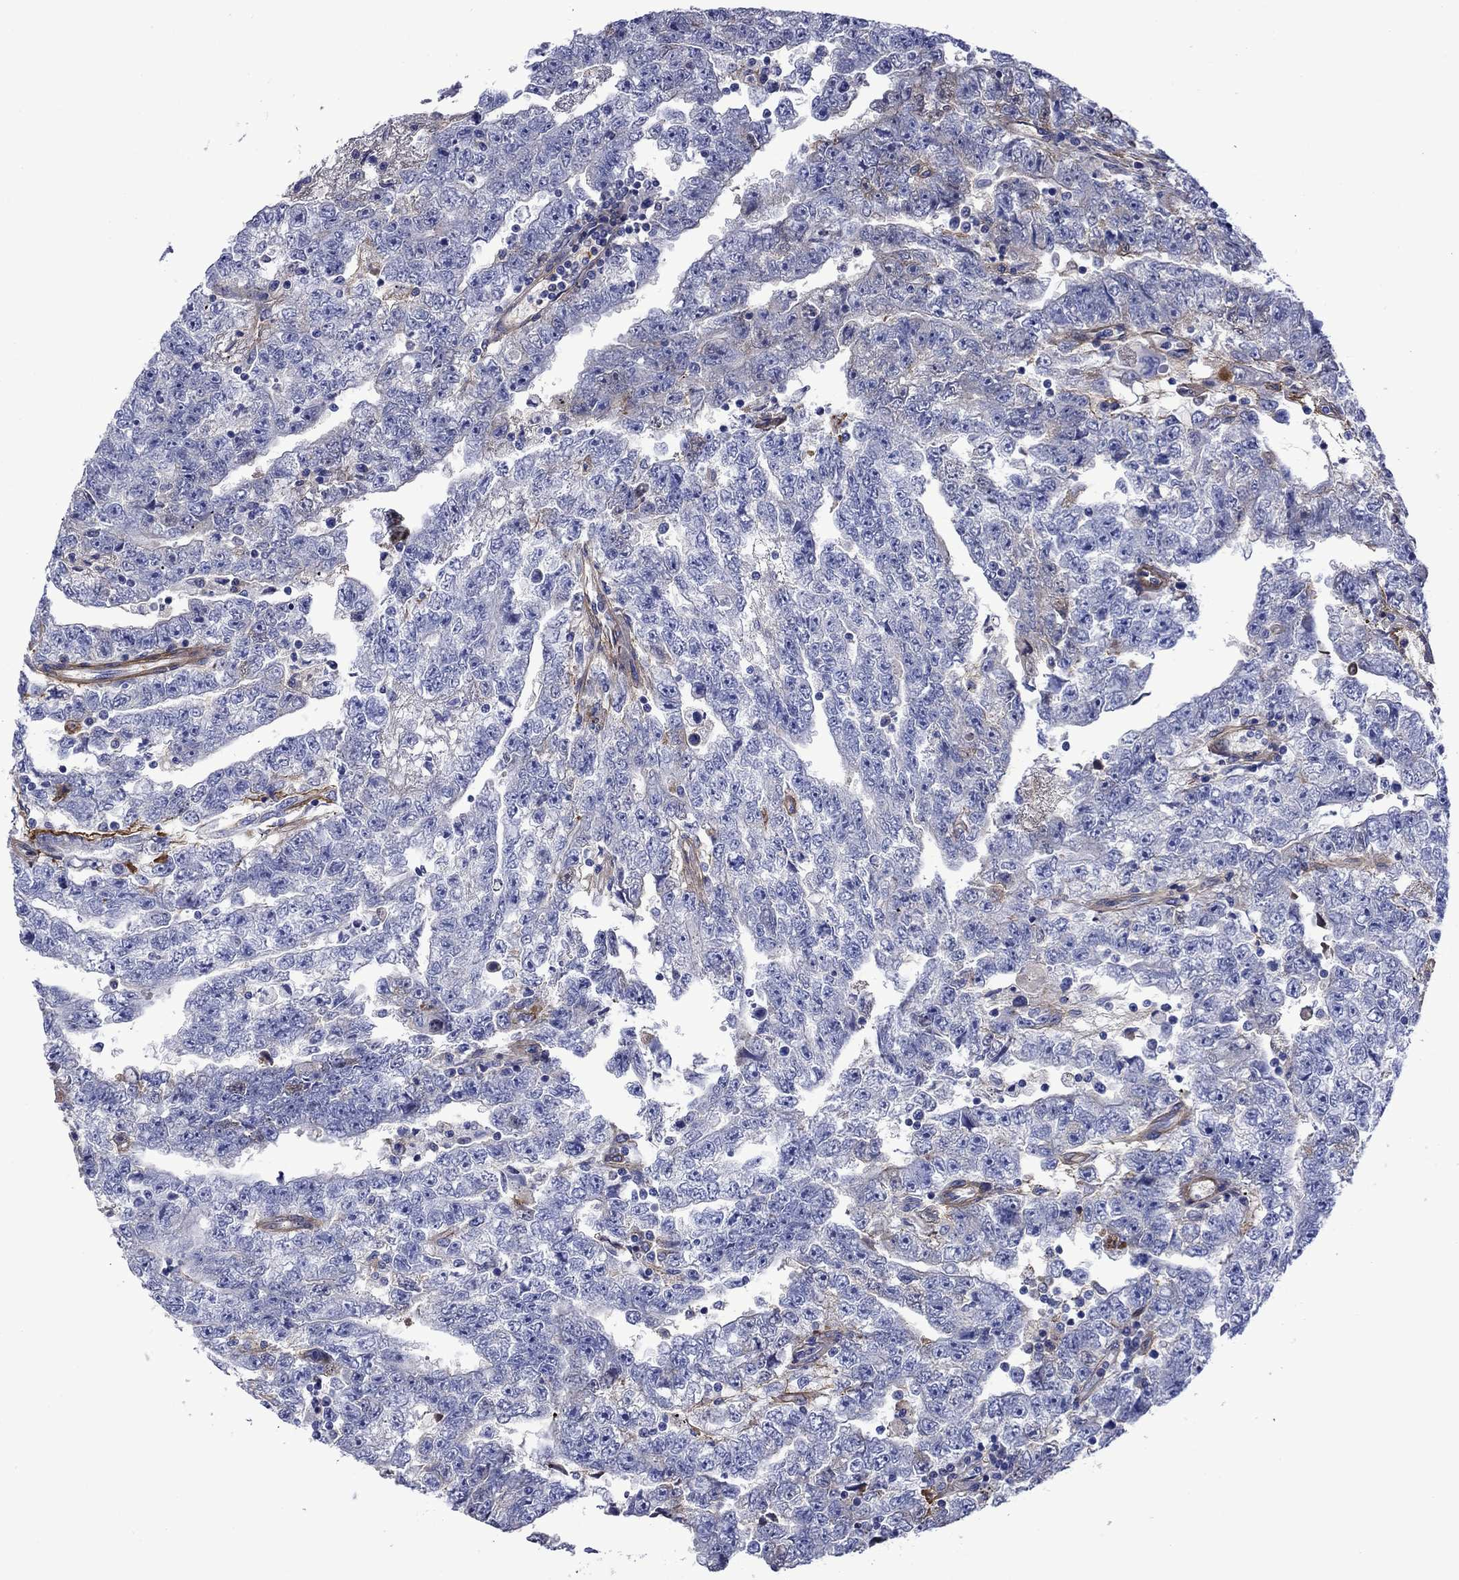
{"staining": {"intensity": "negative", "quantity": "none", "location": "none"}, "tissue": "testis cancer", "cell_type": "Tumor cells", "image_type": "cancer", "snomed": [{"axis": "morphology", "description": "Carcinoma, Embryonal, NOS"}, {"axis": "topography", "description": "Testis"}], "caption": "This is an immunohistochemistry (IHC) image of testis cancer. There is no positivity in tumor cells.", "gene": "HSPG2", "patient": {"sex": "male", "age": 25}}